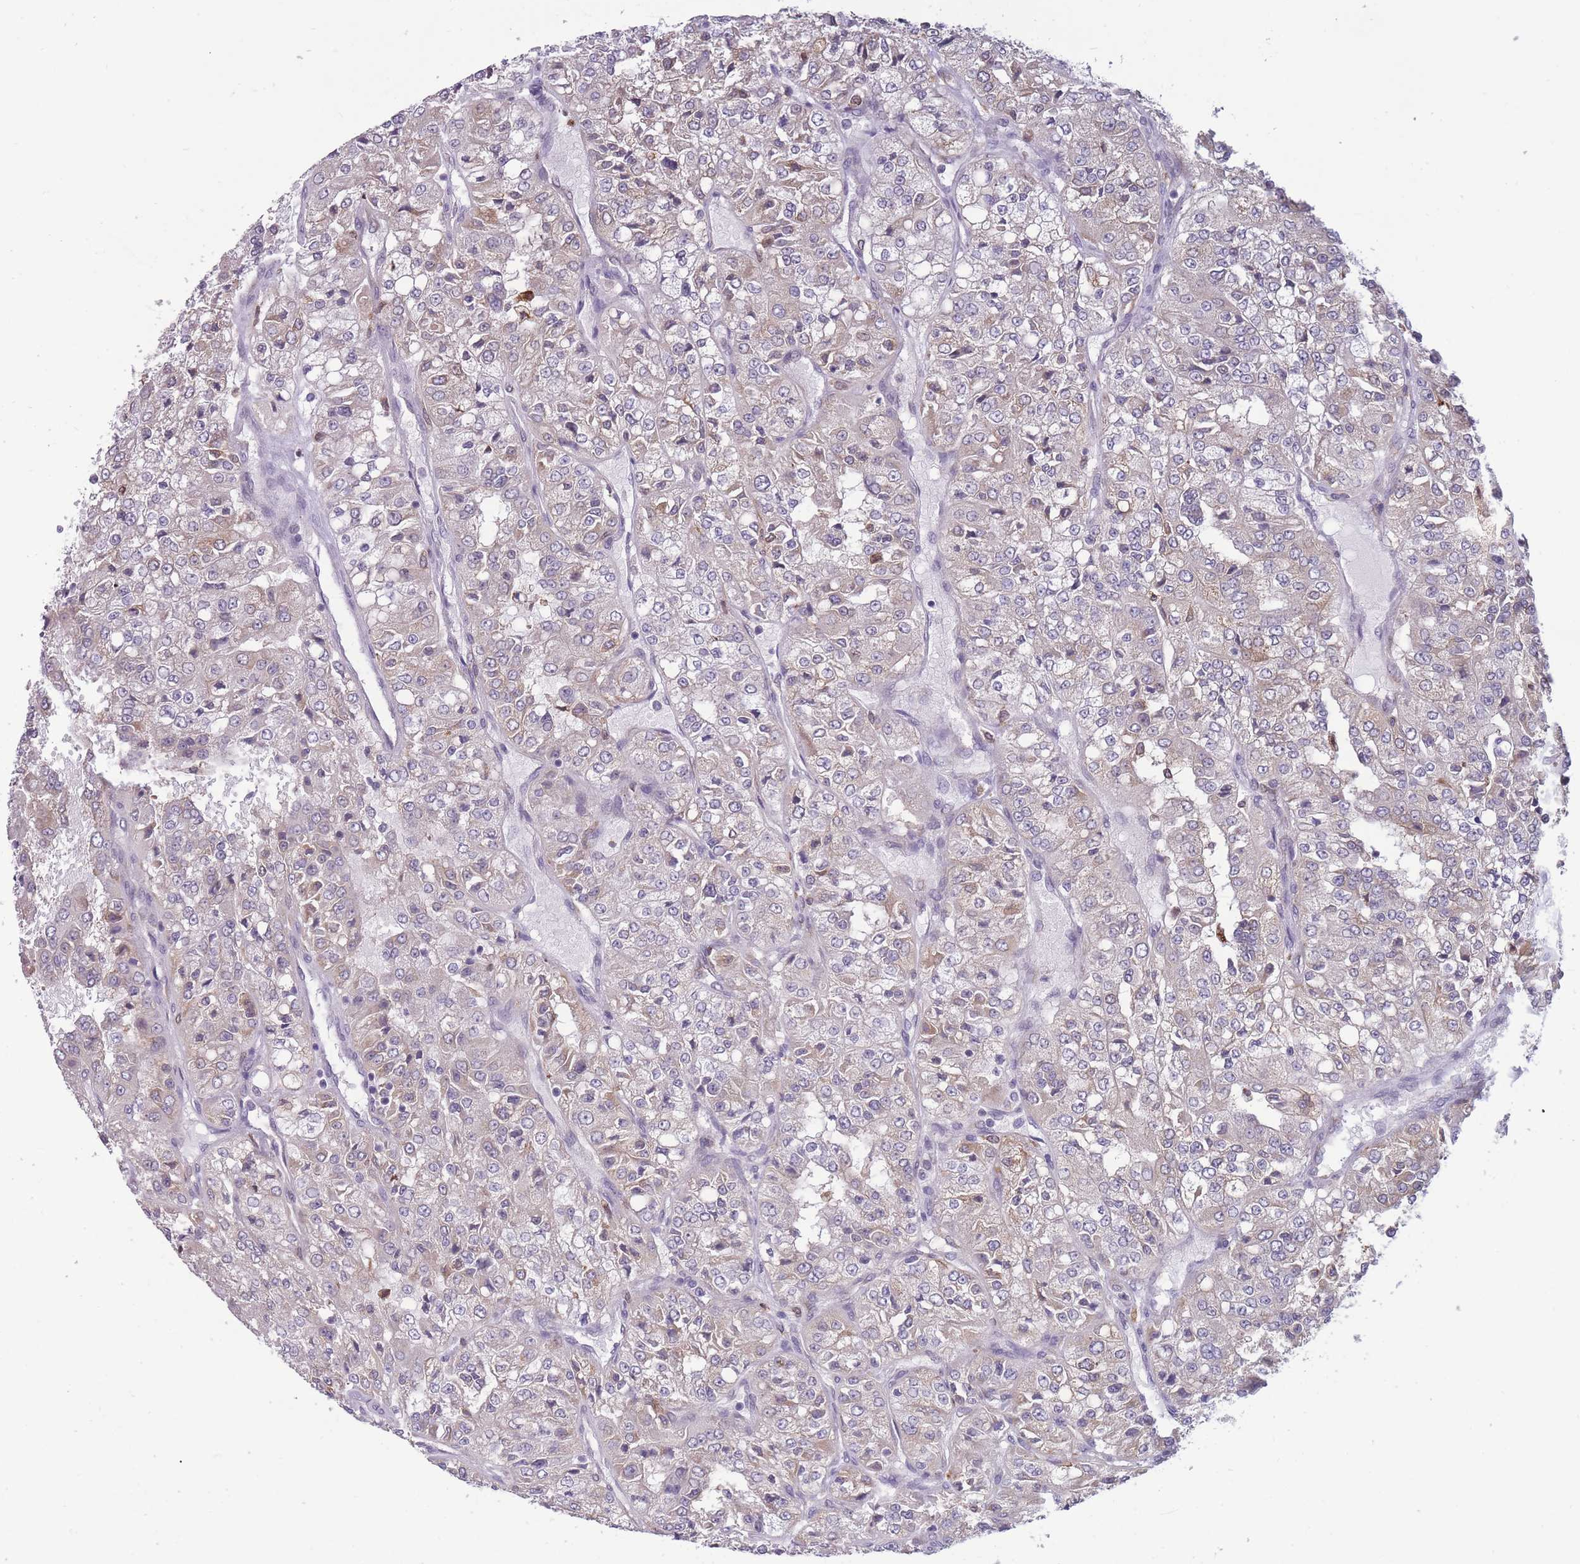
{"staining": {"intensity": "negative", "quantity": "none", "location": "none"}, "tissue": "renal cancer", "cell_type": "Tumor cells", "image_type": "cancer", "snomed": [{"axis": "morphology", "description": "Adenocarcinoma, NOS"}, {"axis": "topography", "description": "Kidney"}], "caption": "This is an IHC micrograph of adenocarcinoma (renal). There is no staining in tumor cells.", "gene": "TMEM121", "patient": {"sex": "female", "age": 63}}